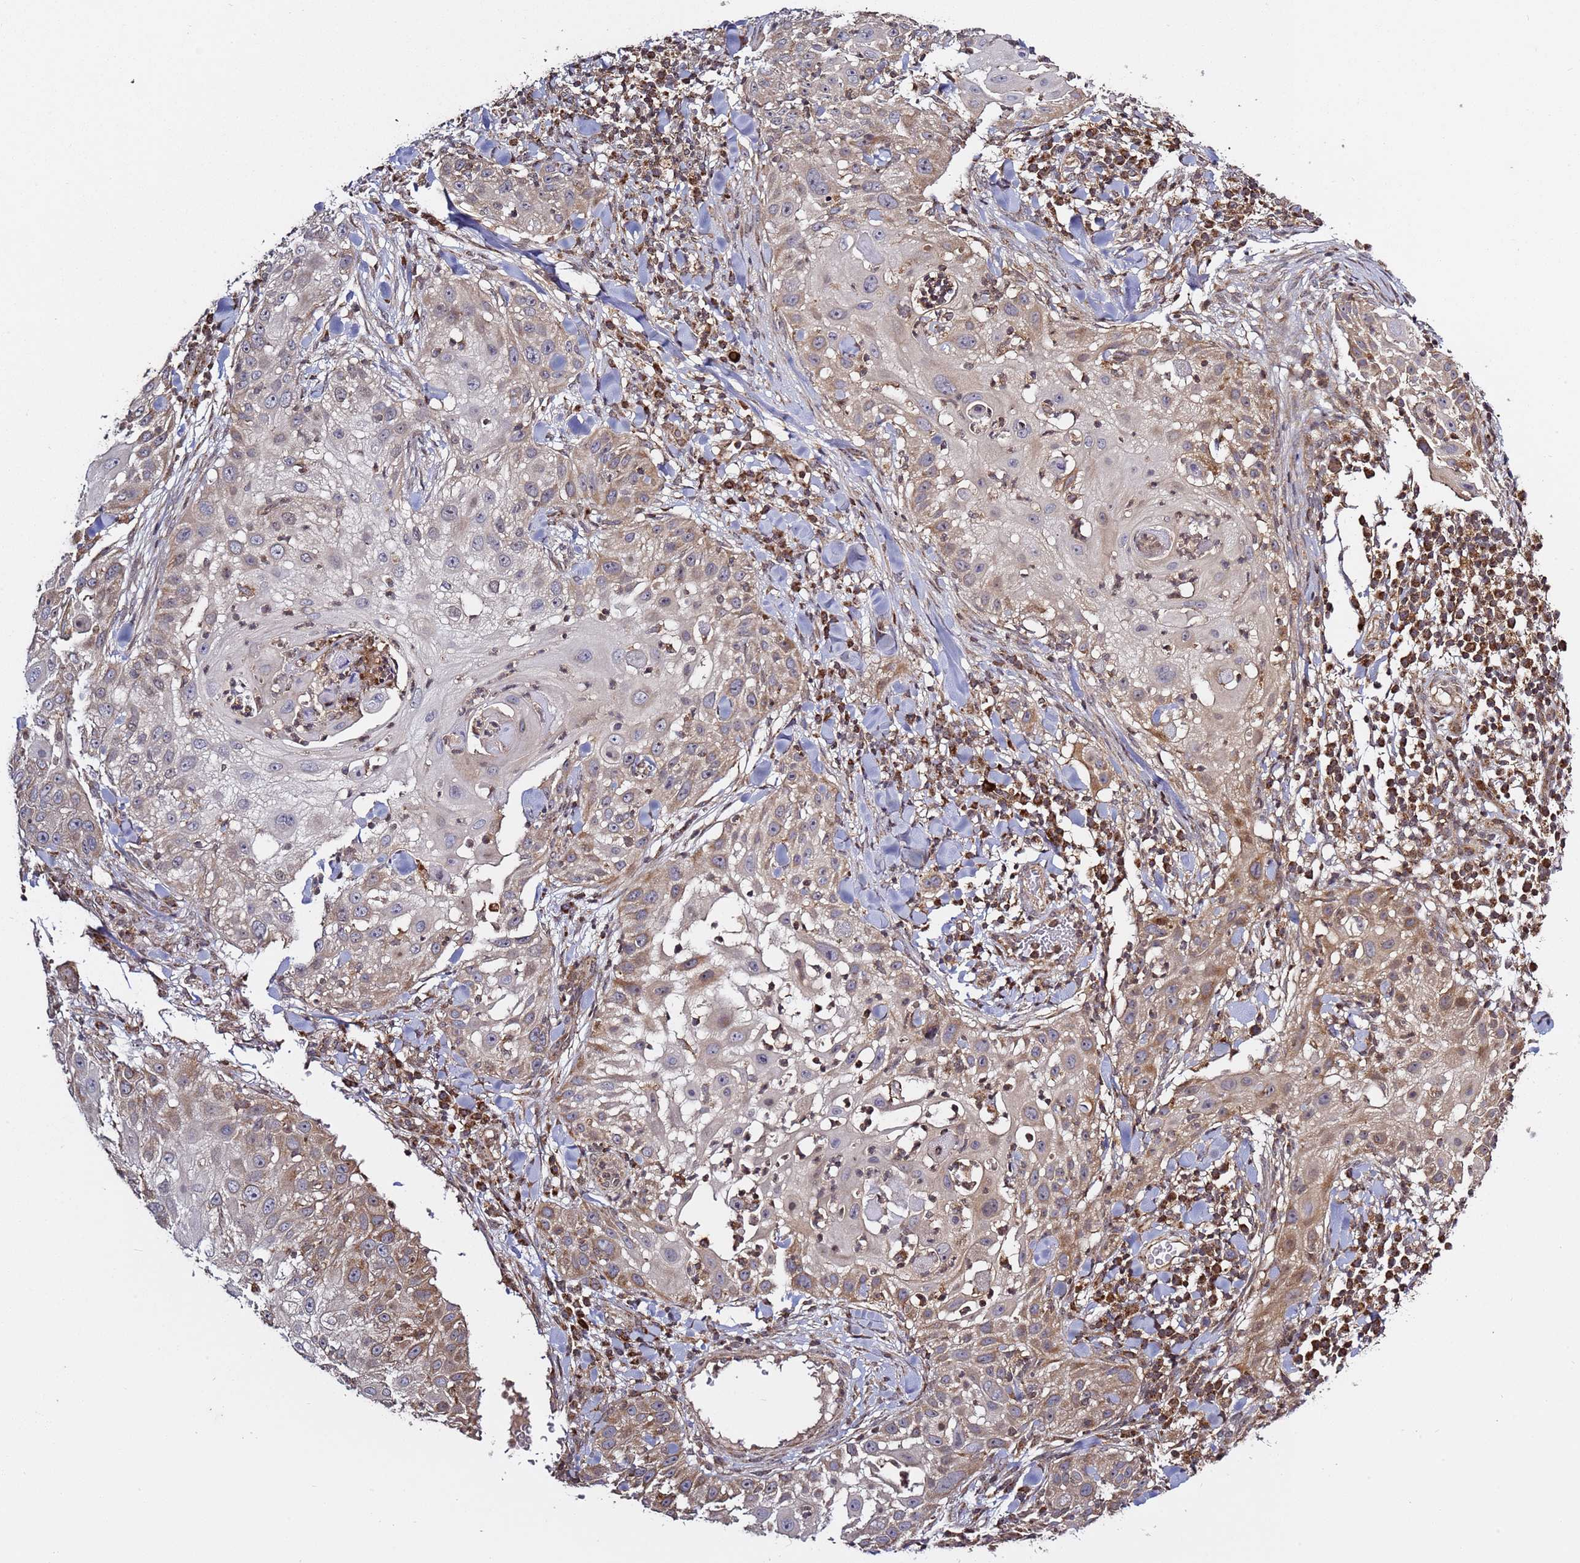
{"staining": {"intensity": "moderate", "quantity": "<25%", "location": "cytoplasmic/membranous"}, "tissue": "skin cancer", "cell_type": "Tumor cells", "image_type": "cancer", "snomed": [{"axis": "morphology", "description": "Squamous cell carcinoma, NOS"}, {"axis": "topography", "description": "Skin"}], "caption": "Immunohistochemistry histopathology image of neoplastic tissue: human skin squamous cell carcinoma stained using immunohistochemistry (IHC) shows low levels of moderate protein expression localized specifically in the cytoplasmic/membranous of tumor cells, appearing as a cytoplasmic/membranous brown color.", "gene": "RCOR2", "patient": {"sex": "female", "age": 44}}